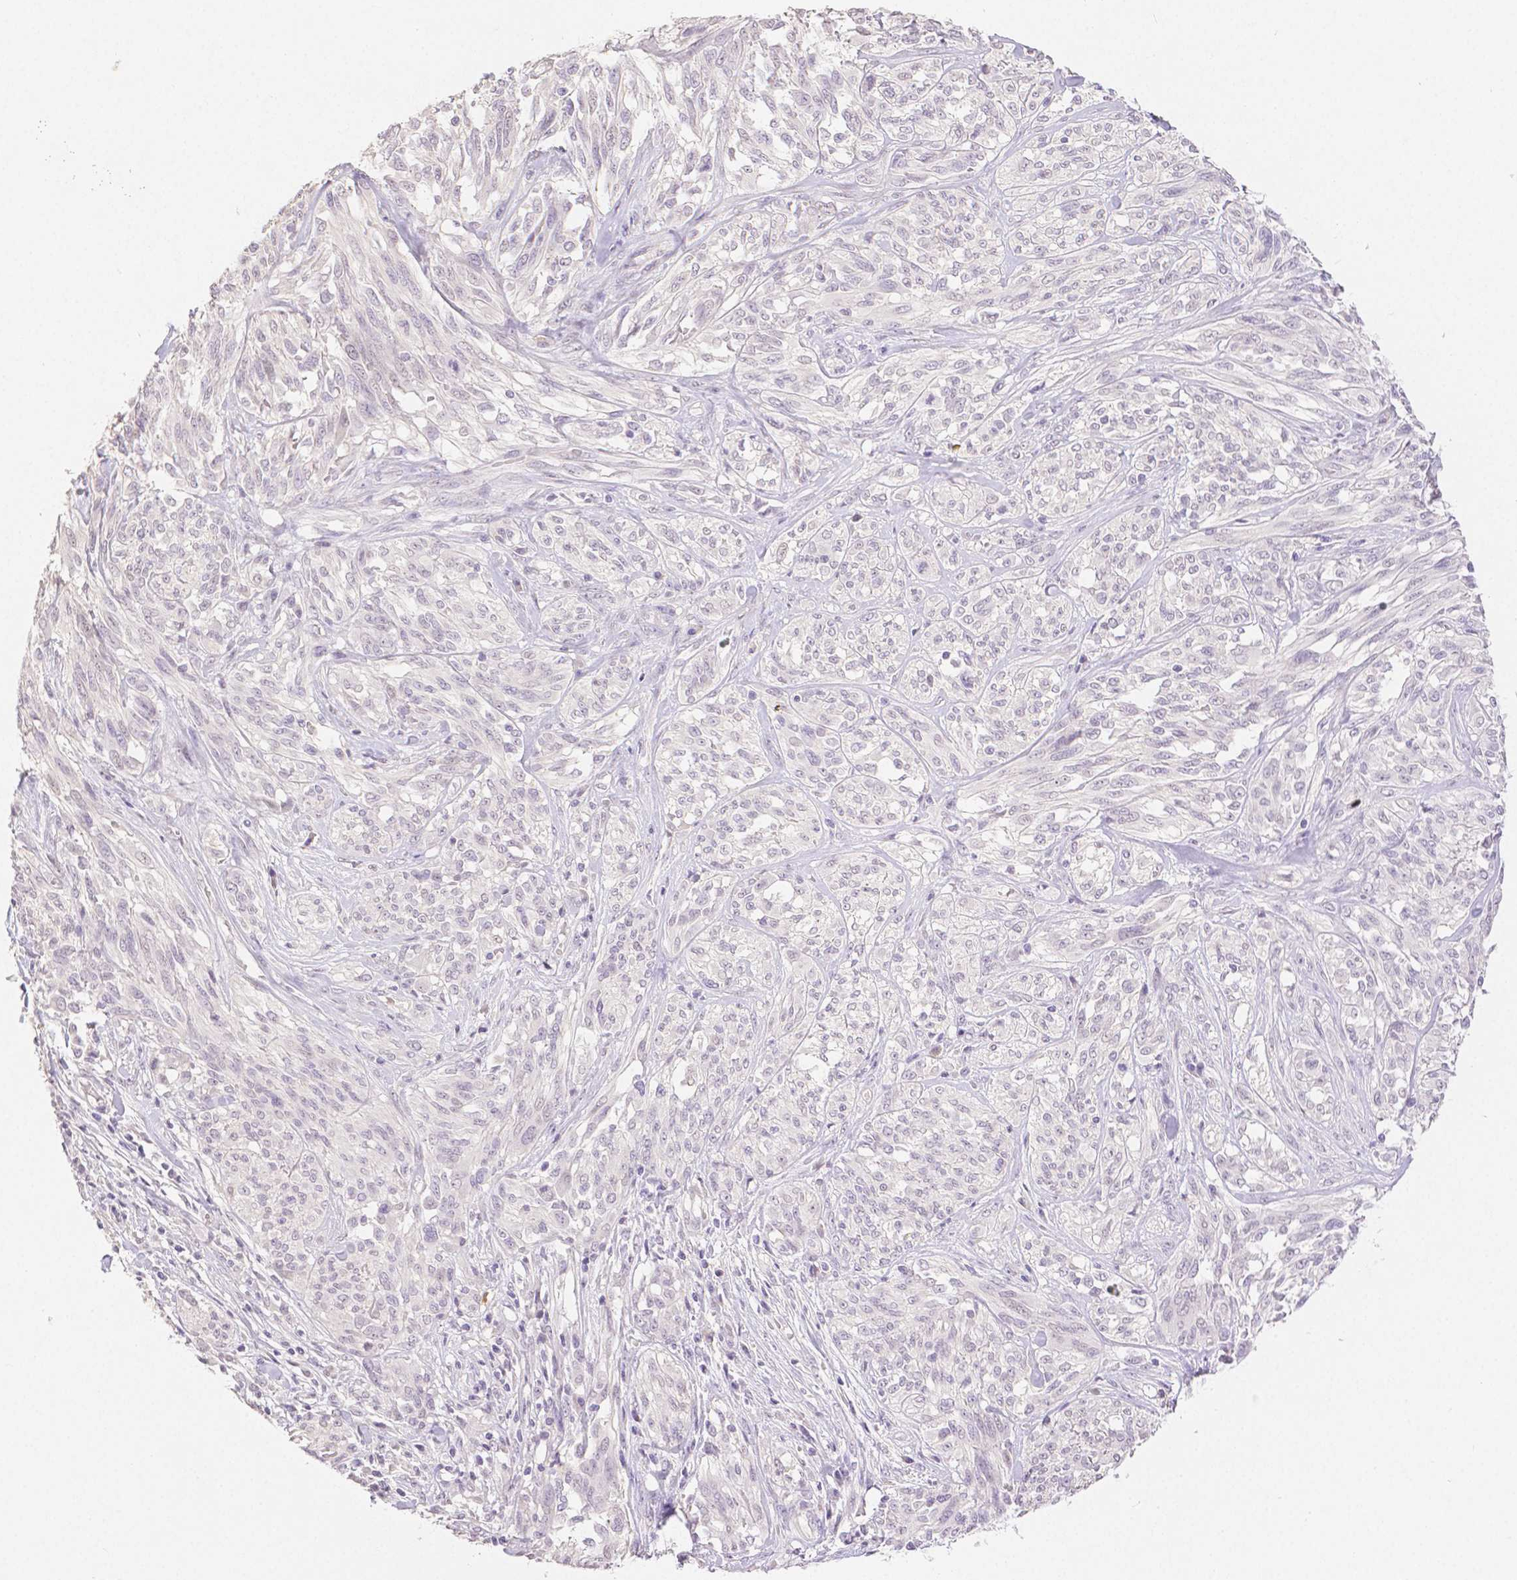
{"staining": {"intensity": "negative", "quantity": "none", "location": "none"}, "tissue": "melanoma", "cell_type": "Tumor cells", "image_type": "cancer", "snomed": [{"axis": "morphology", "description": "Malignant melanoma, NOS"}, {"axis": "topography", "description": "Skin"}], "caption": "This is a micrograph of immunohistochemistry (IHC) staining of malignant melanoma, which shows no positivity in tumor cells.", "gene": "OCLN", "patient": {"sex": "female", "age": 91}}